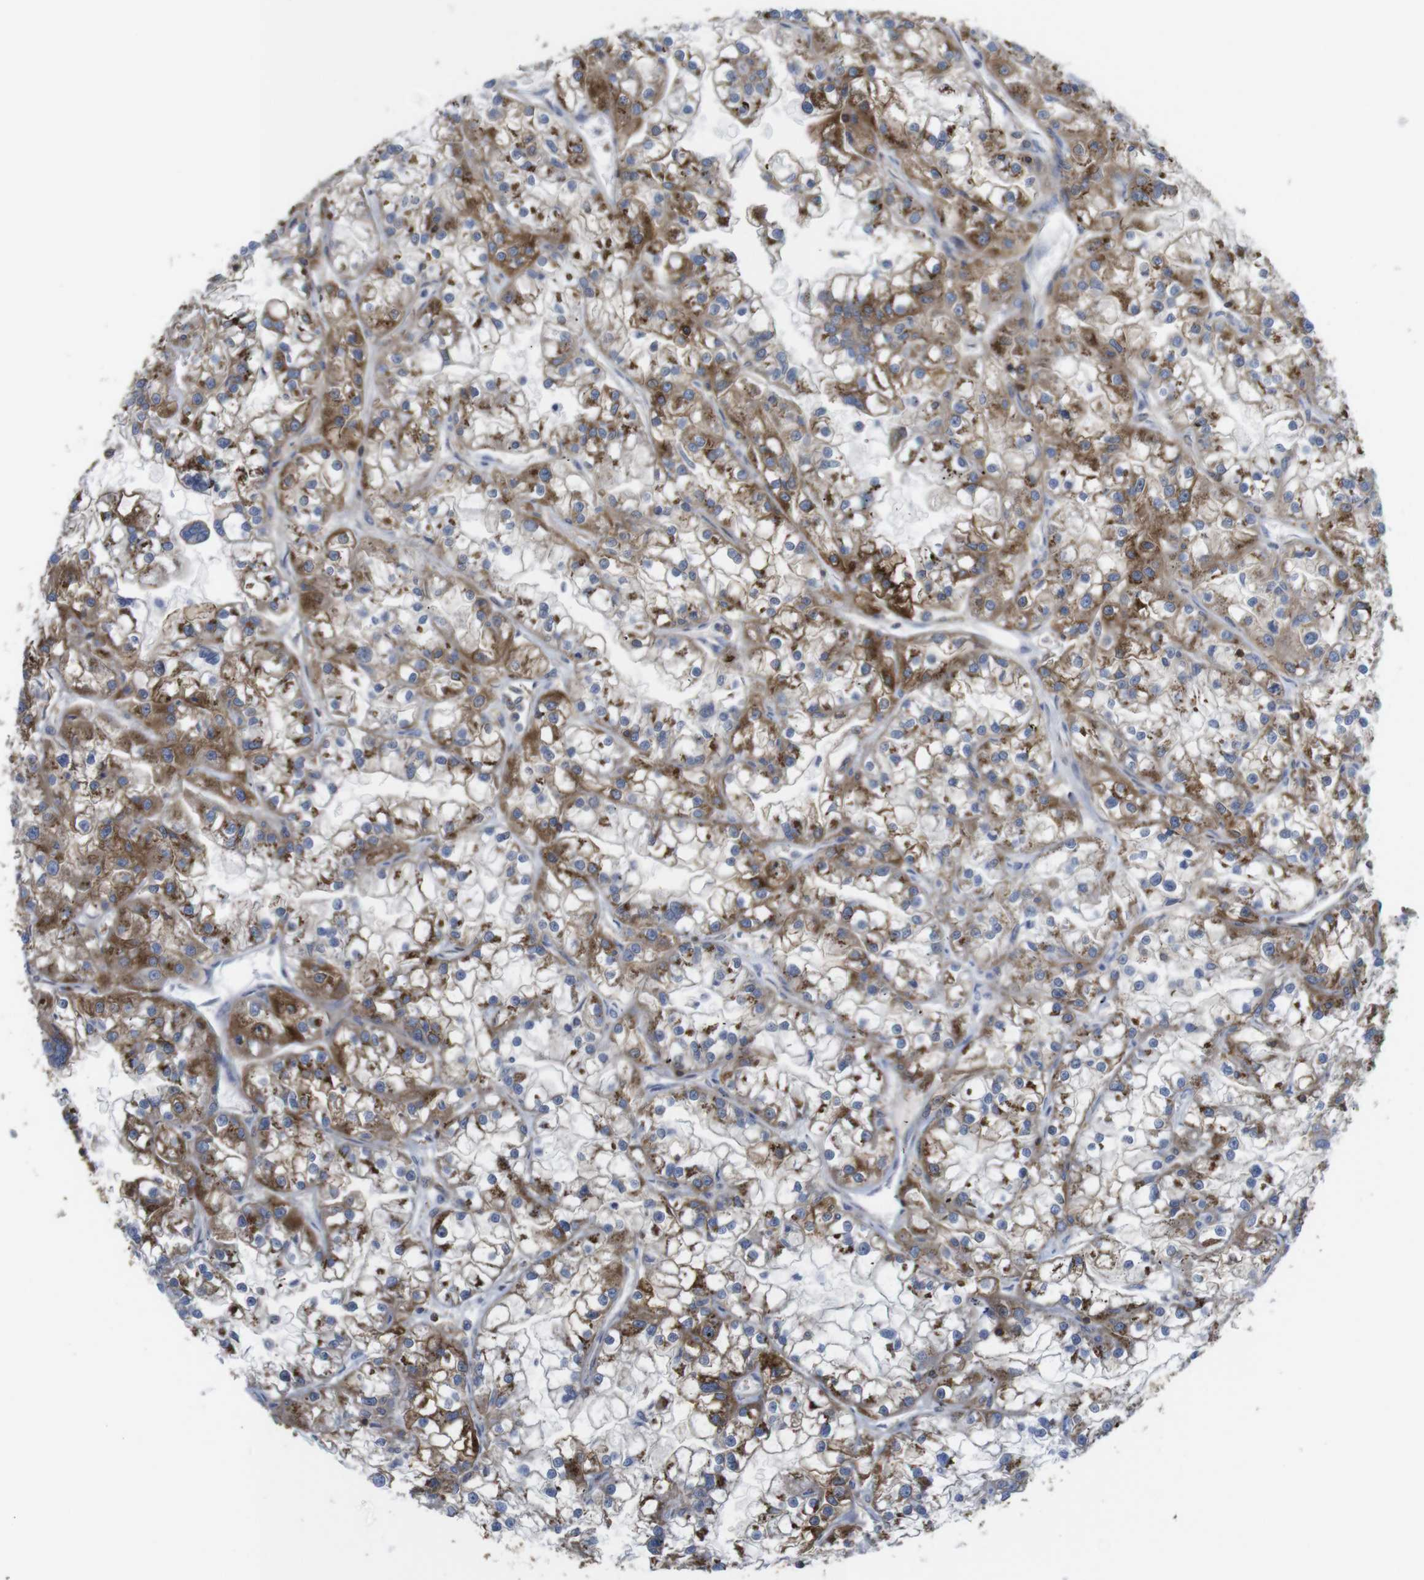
{"staining": {"intensity": "moderate", "quantity": ">75%", "location": "cytoplasmic/membranous"}, "tissue": "renal cancer", "cell_type": "Tumor cells", "image_type": "cancer", "snomed": [{"axis": "morphology", "description": "Adenocarcinoma, NOS"}, {"axis": "topography", "description": "Kidney"}], "caption": "Approximately >75% of tumor cells in renal cancer (adenocarcinoma) exhibit moderate cytoplasmic/membranous protein positivity as visualized by brown immunohistochemical staining.", "gene": "CCR6", "patient": {"sex": "female", "age": 52}}